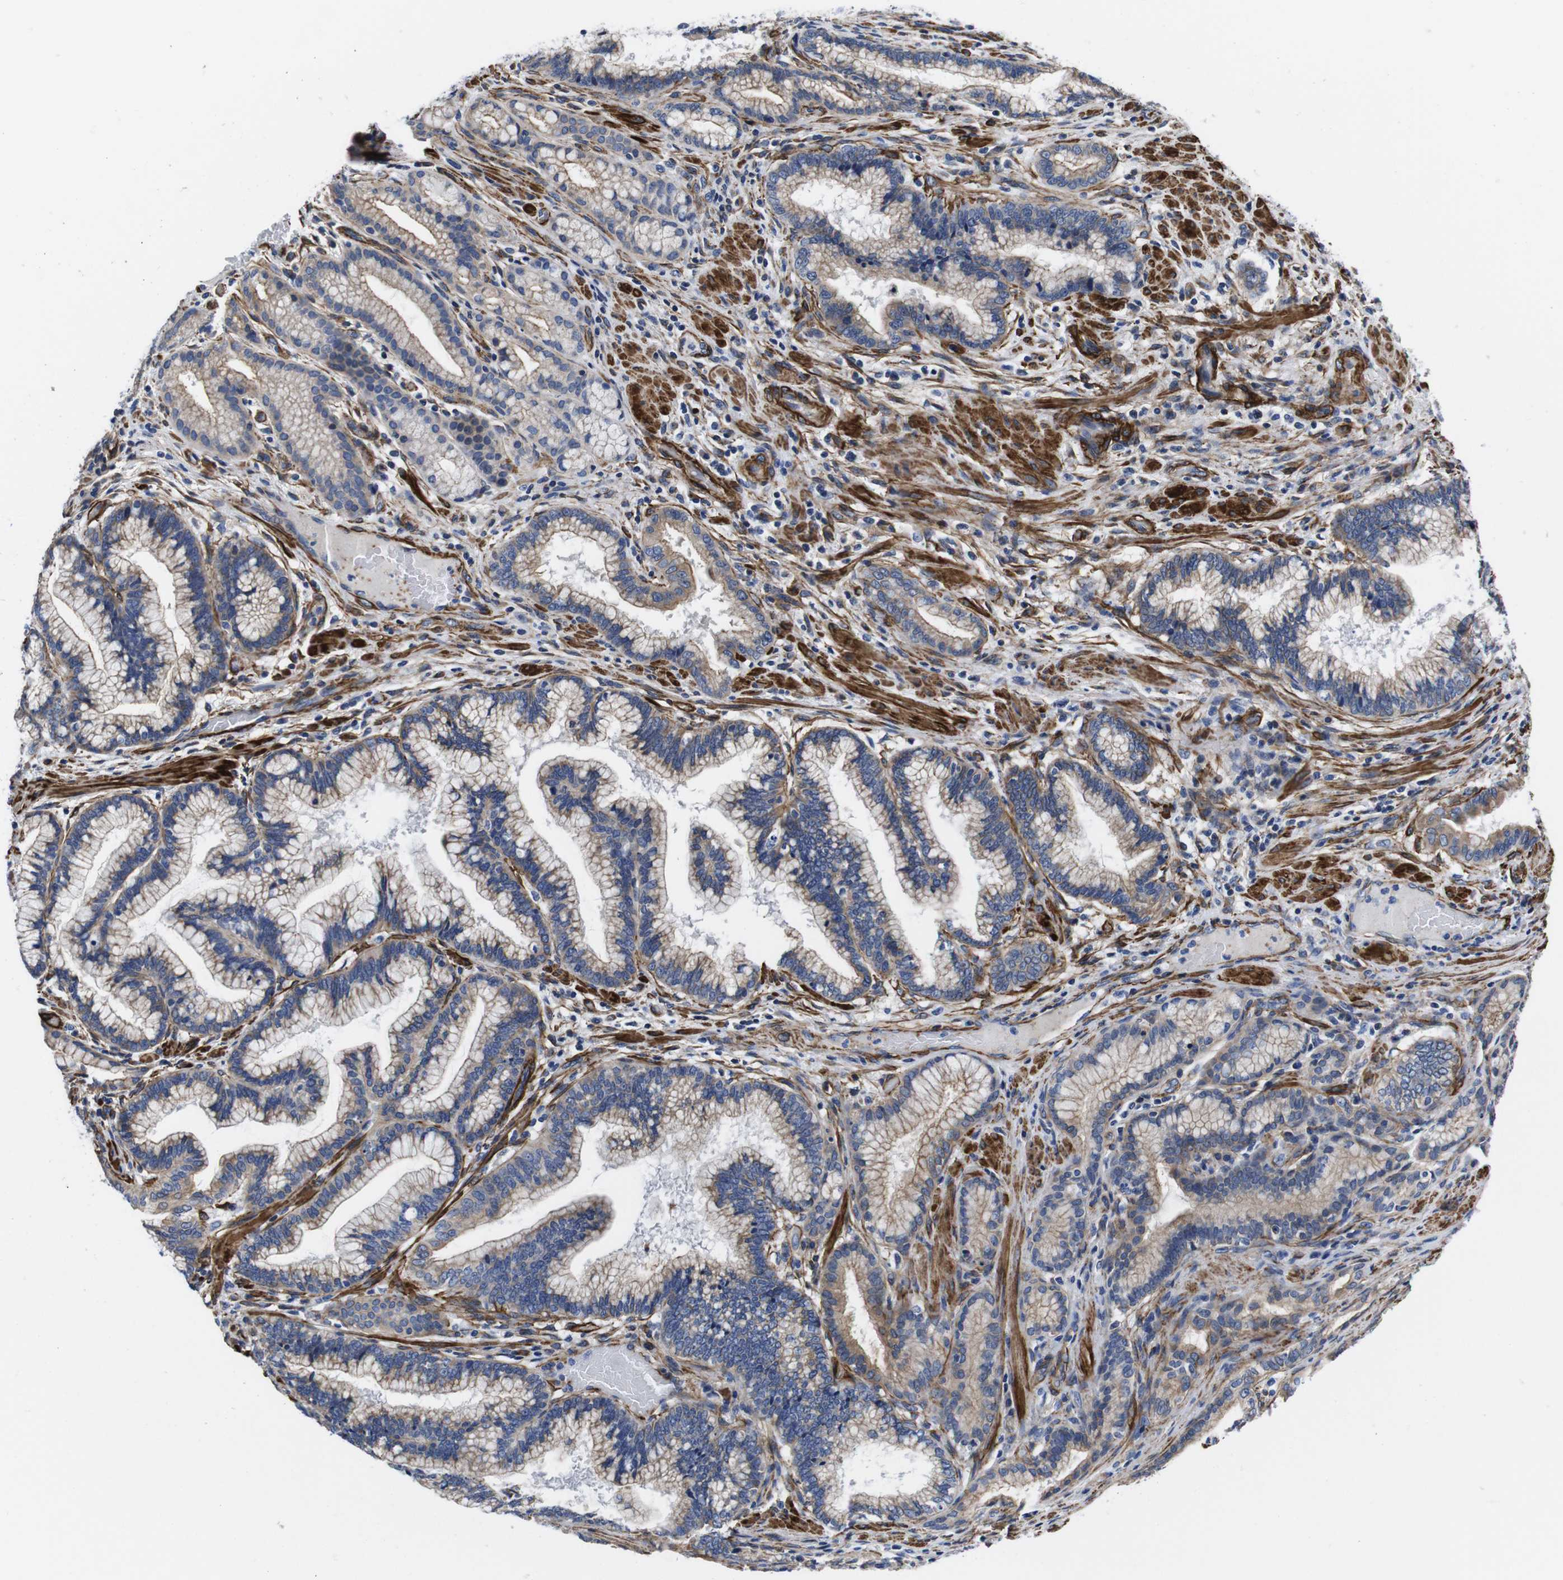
{"staining": {"intensity": "weak", "quantity": ">75%", "location": "cytoplasmic/membranous"}, "tissue": "pancreatic cancer", "cell_type": "Tumor cells", "image_type": "cancer", "snomed": [{"axis": "morphology", "description": "Adenocarcinoma, NOS"}, {"axis": "topography", "description": "Pancreas"}], "caption": "Protein expression analysis of adenocarcinoma (pancreatic) exhibits weak cytoplasmic/membranous positivity in approximately >75% of tumor cells.", "gene": "WNT10A", "patient": {"sex": "female", "age": 64}}